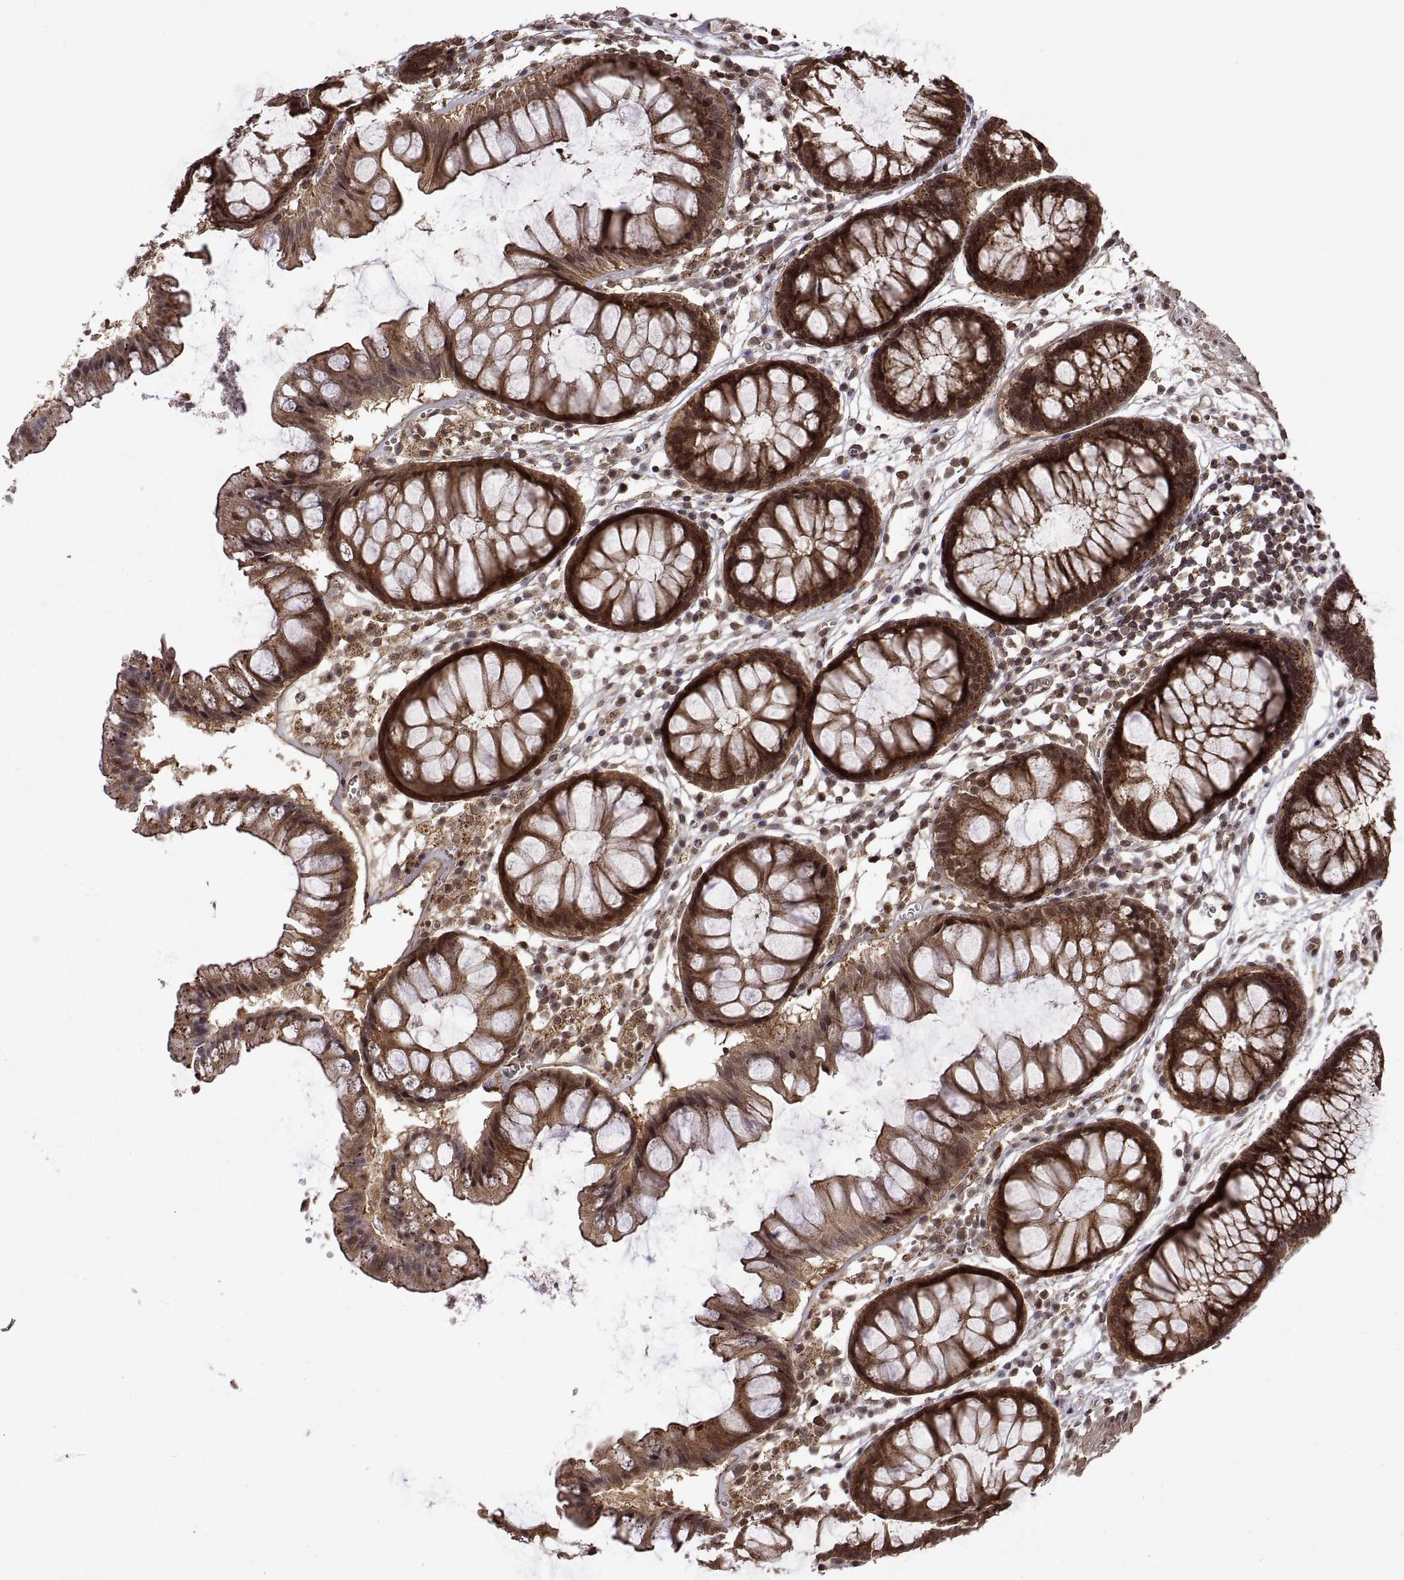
{"staining": {"intensity": "moderate", "quantity": "25%-75%", "location": "cytoplasmic/membranous"}, "tissue": "colon", "cell_type": "Endothelial cells", "image_type": "normal", "snomed": [{"axis": "morphology", "description": "Normal tissue, NOS"}, {"axis": "morphology", "description": "Adenocarcinoma, NOS"}, {"axis": "topography", "description": "Colon"}], "caption": "Brown immunohistochemical staining in normal human colon exhibits moderate cytoplasmic/membranous expression in about 25%-75% of endothelial cells. The protein of interest is stained brown, and the nuclei are stained in blue (DAB IHC with brightfield microscopy, high magnification).", "gene": "ZNRF2", "patient": {"sex": "male", "age": 65}}